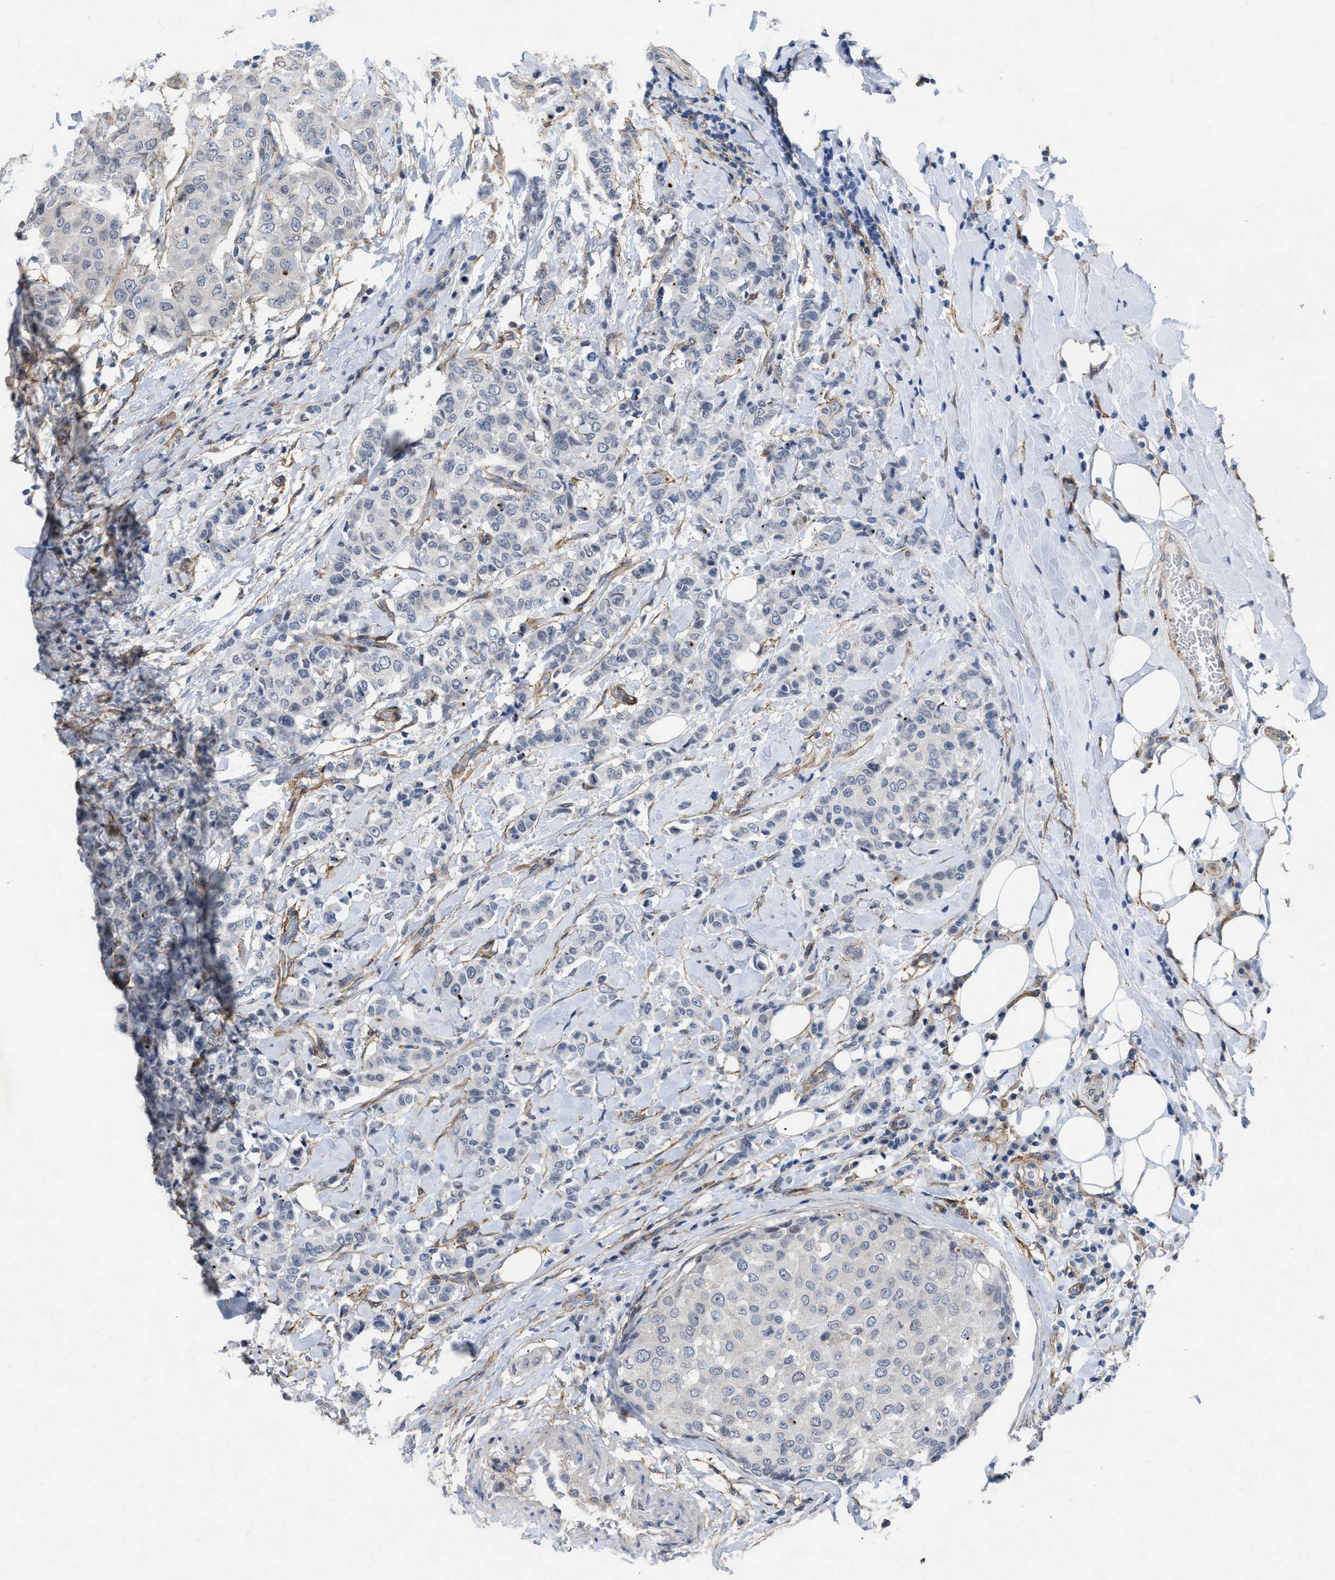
{"staining": {"intensity": "negative", "quantity": "none", "location": "none"}, "tissue": "breast cancer", "cell_type": "Tumor cells", "image_type": "cancer", "snomed": [{"axis": "morphology", "description": "Duct carcinoma"}, {"axis": "topography", "description": "Breast"}], "caption": "An image of breast intraductal carcinoma stained for a protein reveals no brown staining in tumor cells.", "gene": "PDGFRA", "patient": {"sex": "female", "age": 27}}